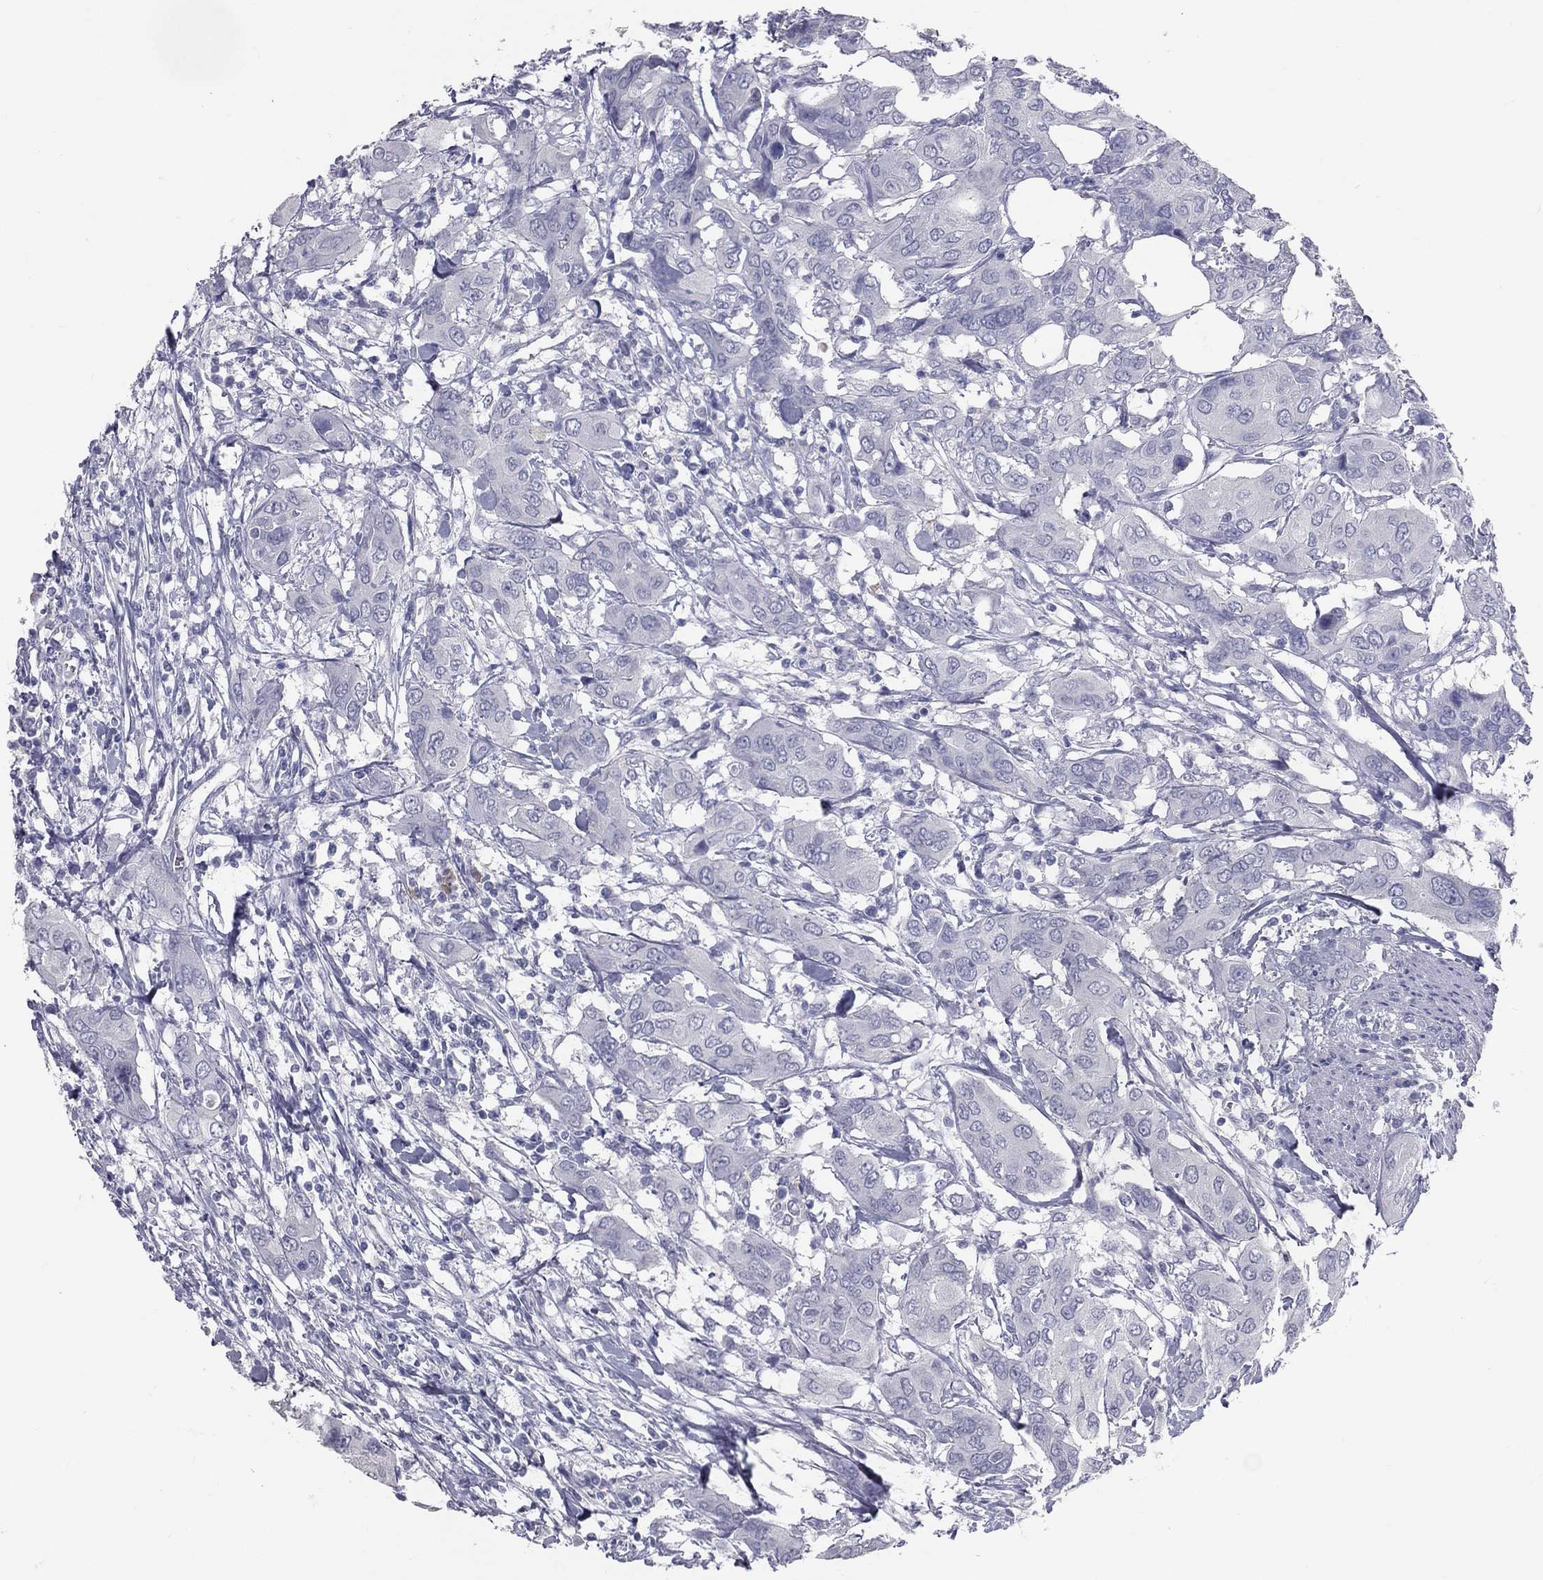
{"staining": {"intensity": "negative", "quantity": "none", "location": "none"}, "tissue": "urothelial cancer", "cell_type": "Tumor cells", "image_type": "cancer", "snomed": [{"axis": "morphology", "description": "Urothelial carcinoma, NOS"}, {"axis": "morphology", "description": "Urothelial carcinoma, High grade"}, {"axis": "topography", "description": "Urinary bladder"}], "caption": "Photomicrograph shows no significant protein expression in tumor cells of high-grade urothelial carcinoma. Nuclei are stained in blue.", "gene": "TFPI2", "patient": {"sex": "male", "age": 63}}